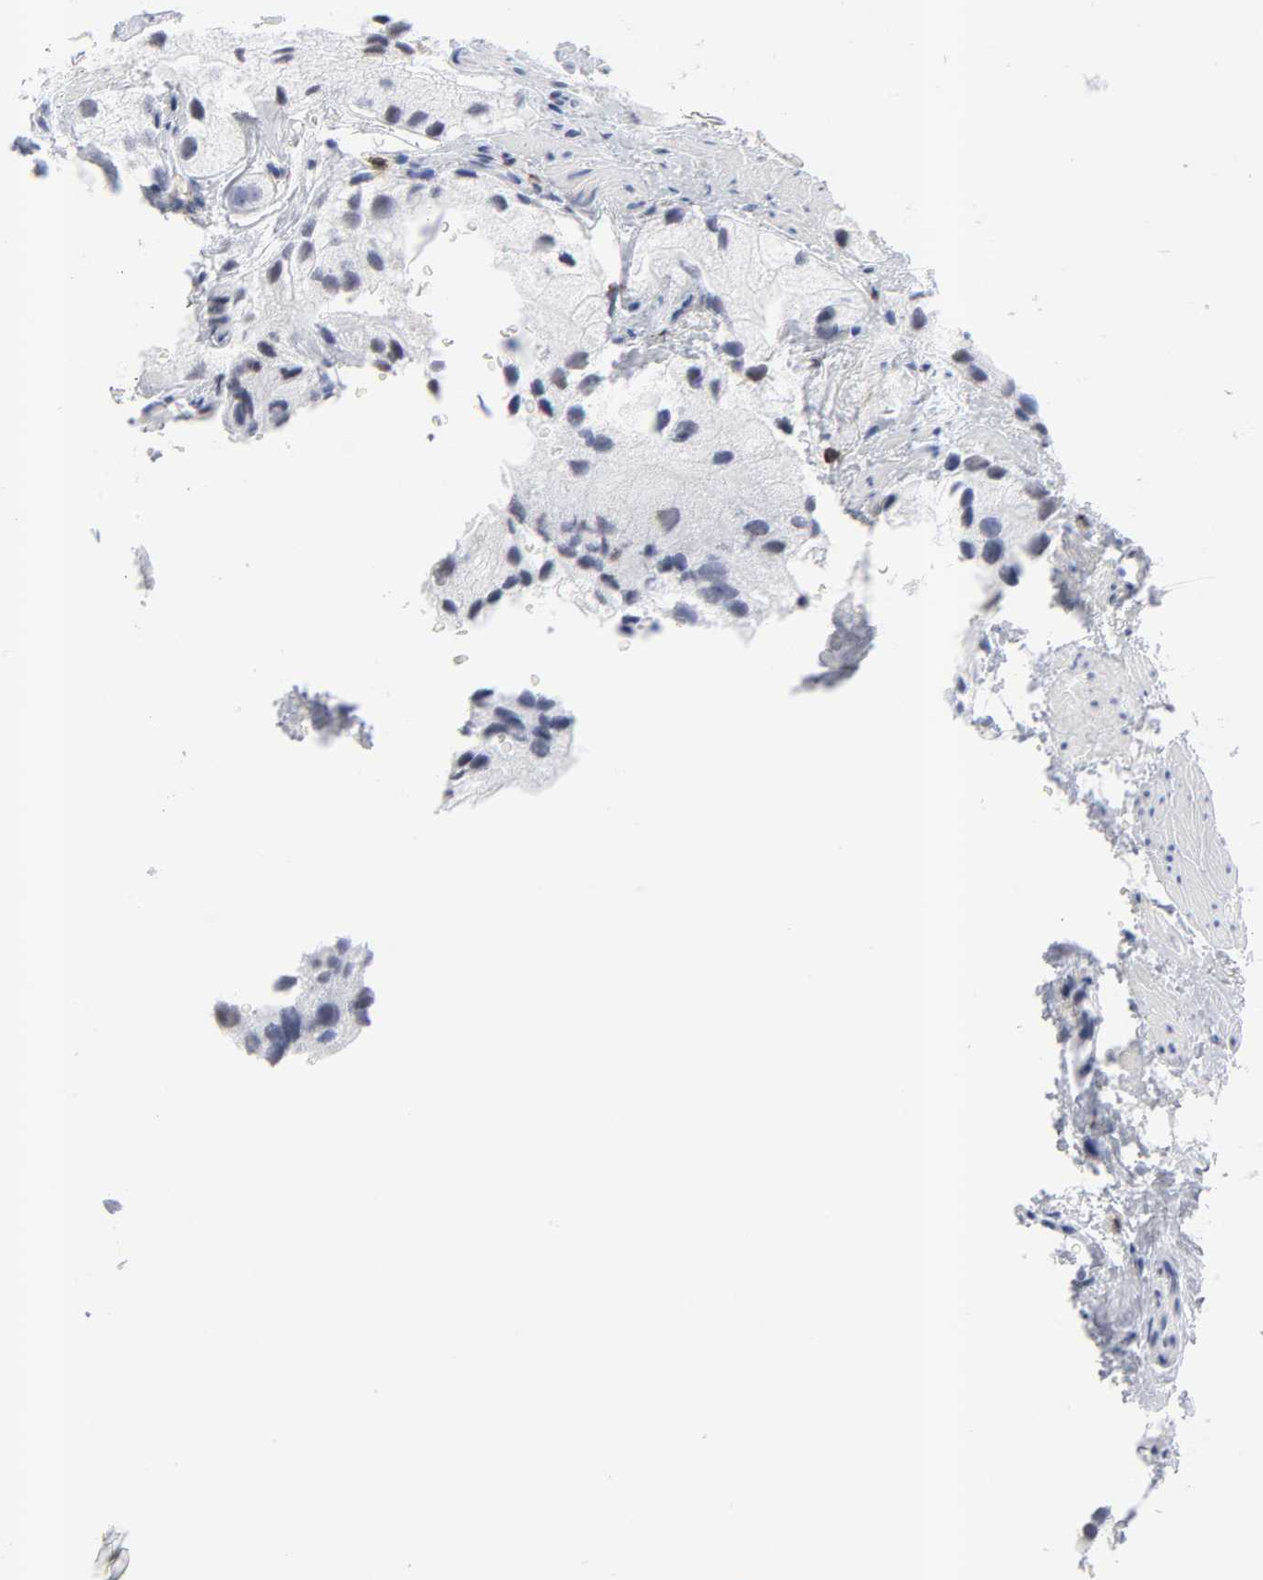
{"staining": {"intensity": "negative", "quantity": "none", "location": "none"}, "tissue": "prostate cancer", "cell_type": "Tumor cells", "image_type": "cancer", "snomed": [{"axis": "morphology", "description": "Adenocarcinoma, Low grade"}, {"axis": "topography", "description": "Prostate"}], "caption": "The photomicrograph demonstrates no significant expression in tumor cells of prostate cancer (low-grade adenocarcinoma).", "gene": "CD2", "patient": {"sex": "male", "age": 69}}